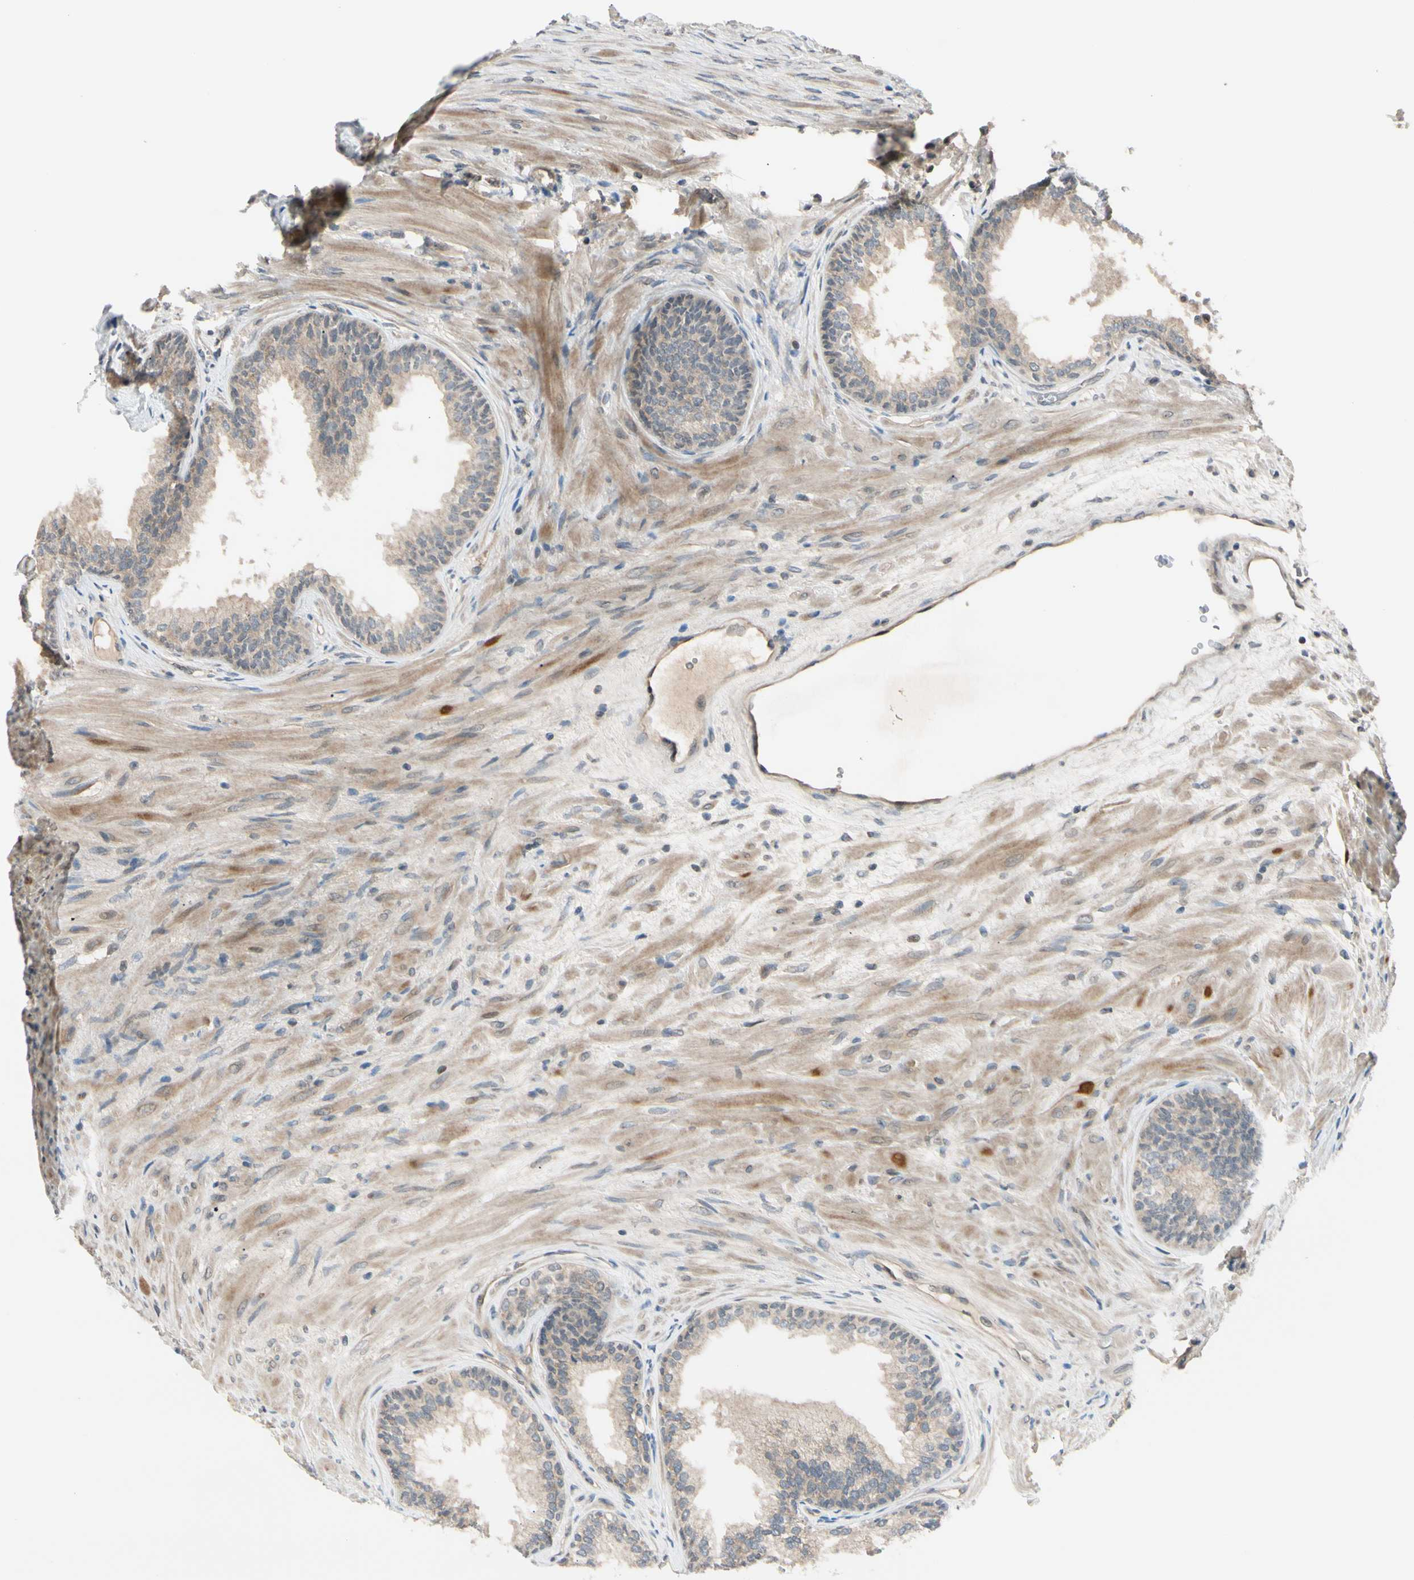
{"staining": {"intensity": "weak", "quantity": ">75%", "location": "cytoplasmic/membranous"}, "tissue": "prostate", "cell_type": "Glandular cells", "image_type": "normal", "snomed": [{"axis": "morphology", "description": "Normal tissue, NOS"}, {"axis": "topography", "description": "Prostate"}], "caption": "A micrograph of human prostate stained for a protein displays weak cytoplasmic/membranous brown staining in glandular cells. (Stains: DAB in brown, nuclei in blue, Microscopy: brightfield microscopy at high magnification).", "gene": "FGF10", "patient": {"sex": "male", "age": 76}}